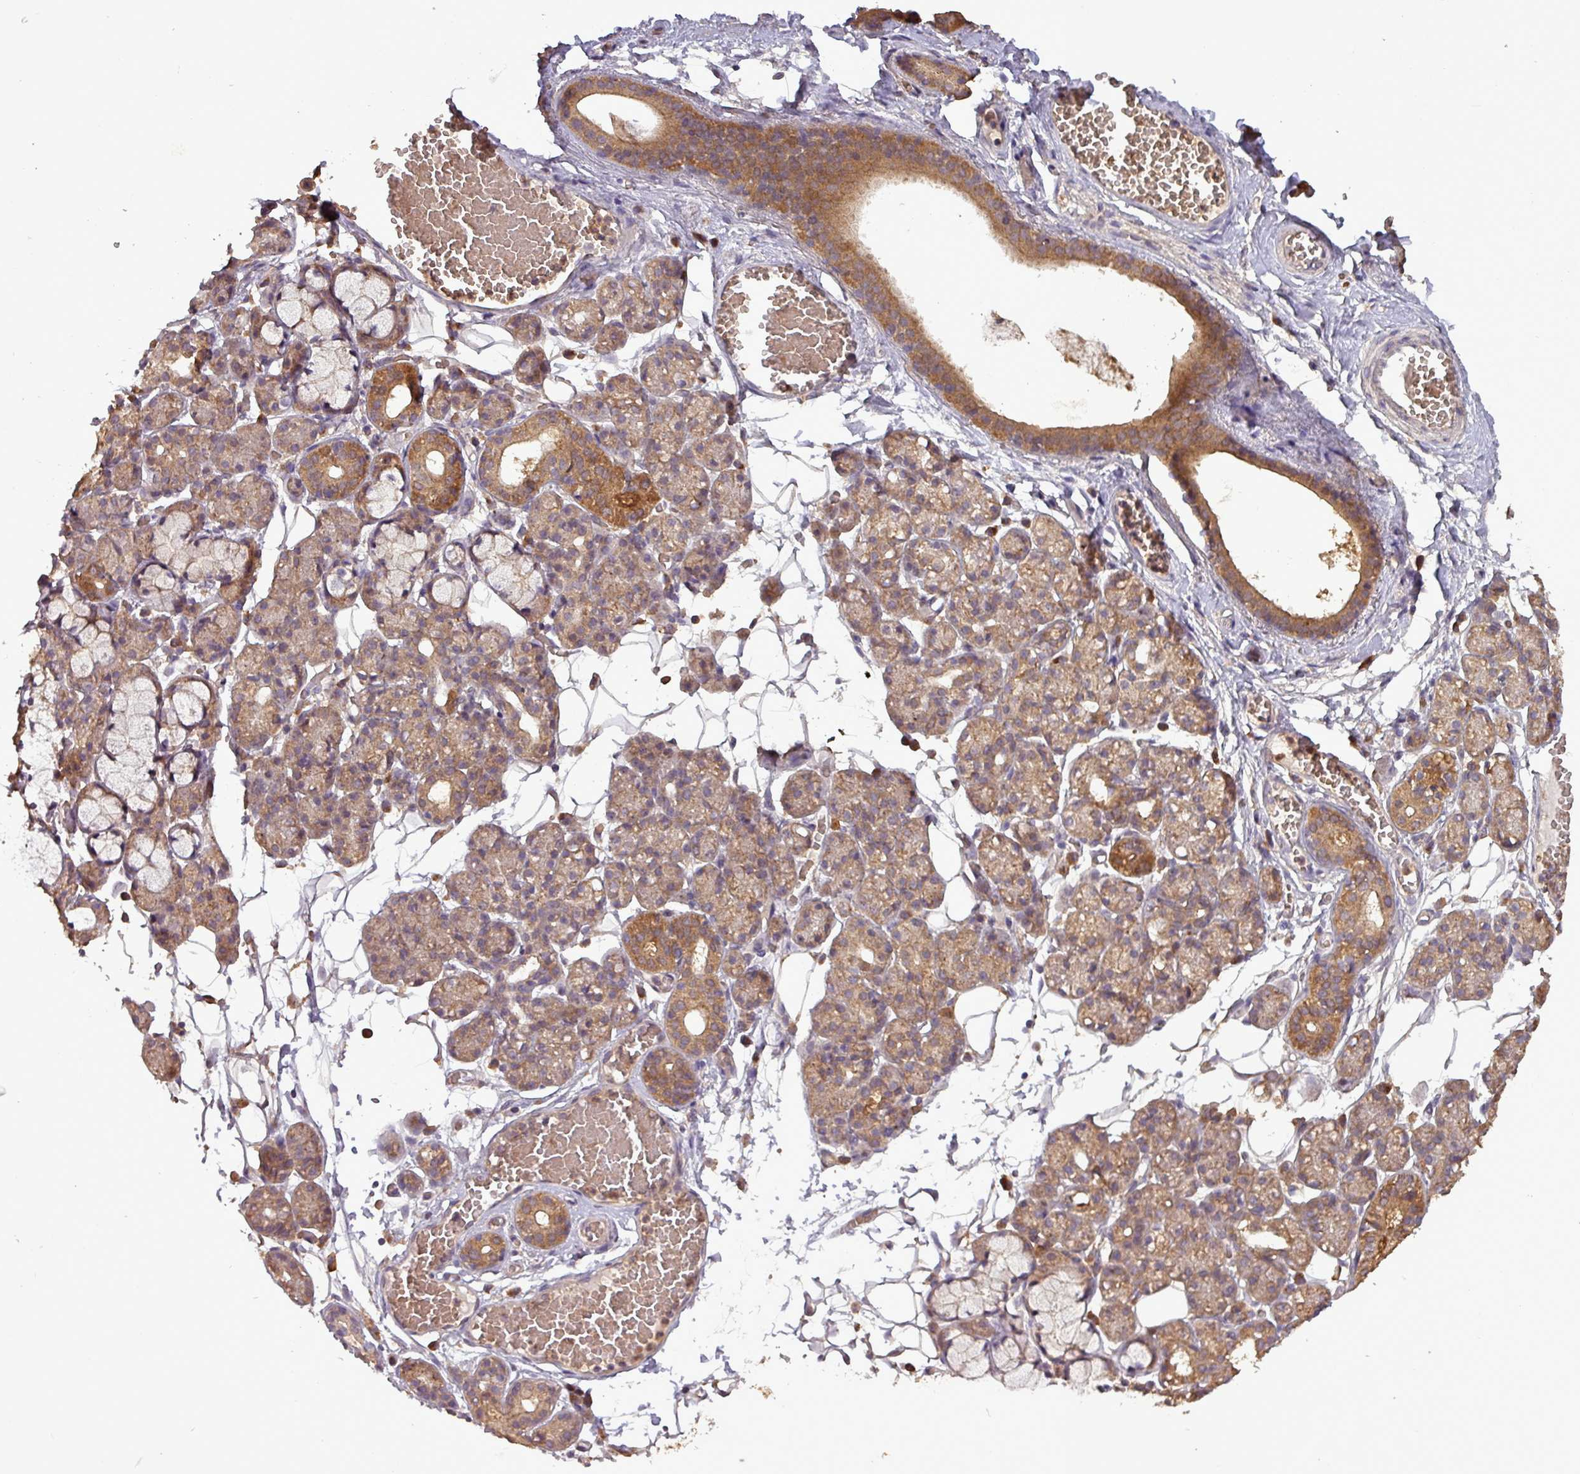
{"staining": {"intensity": "moderate", "quantity": "25%-75%", "location": "cytoplasmic/membranous"}, "tissue": "salivary gland", "cell_type": "Glandular cells", "image_type": "normal", "snomed": [{"axis": "morphology", "description": "Normal tissue, NOS"}, {"axis": "topography", "description": "Salivary gland"}], "caption": "Human salivary gland stained for a protein (brown) exhibits moderate cytoplasmic/membranous positive staining in about 25%-75% of glandular cells.", "gene": "NT5C3A", "patient": {"sex": "male", "age": 63}}